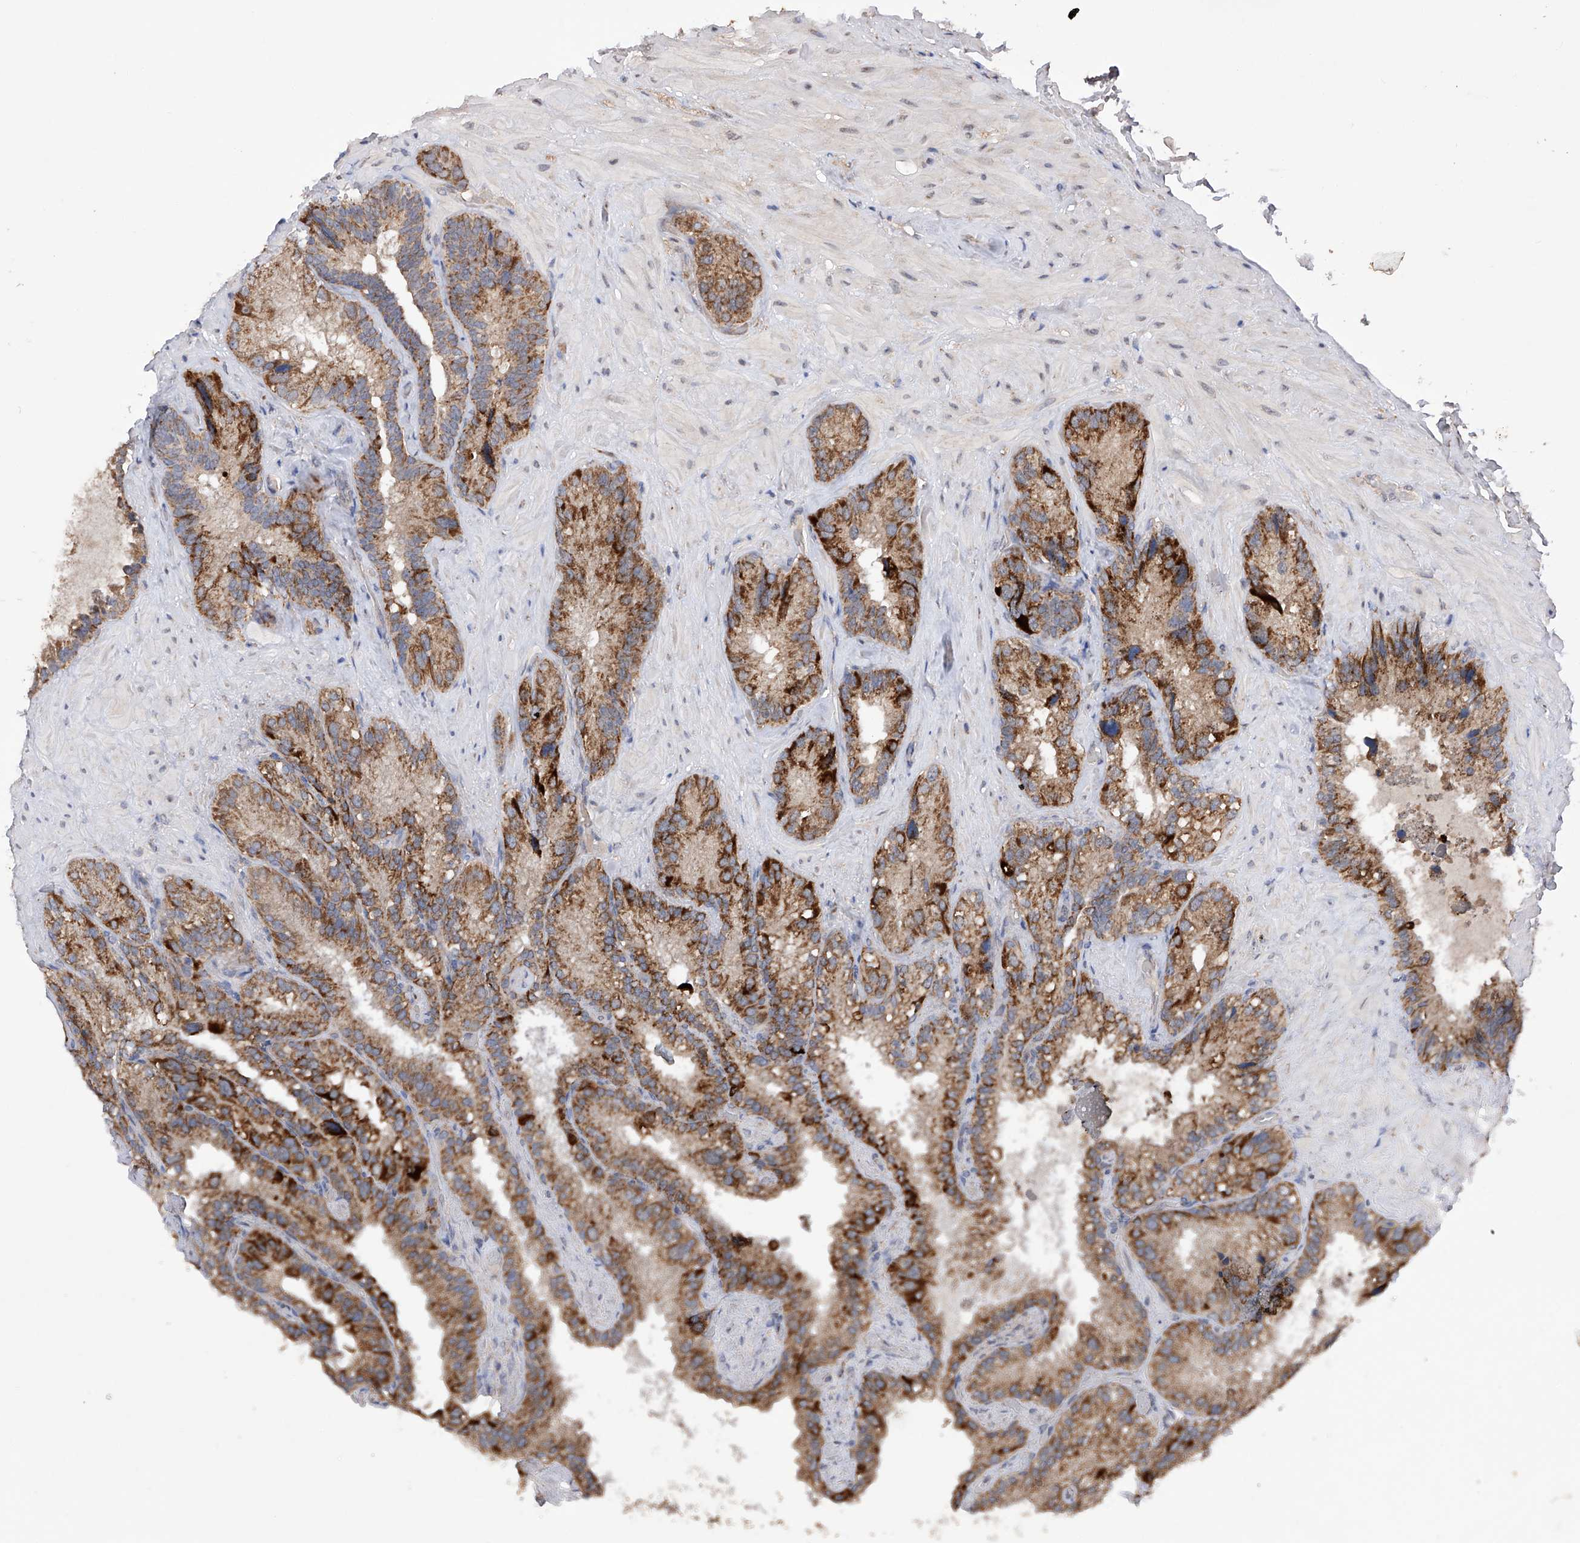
{"staining": {"intensity": "moderate", "quantity": ">75%", "location": "cytoplasmic/membranous"}, "tissue": "seminal vesicle", "cell_type": "Glandular cells", "image_type": "normal", "snomed": [{"axis": "morphology", "description": "Normal tissue, NOS"}, {"axis": "topography", "description": "Prostate"}, {"axis": "topography", "description": "Seminal veicle"}], "caption": "Immunohistochemical staining of benign human seminal vesicle reveals >75% levels of moderate cytoplasmic/membranous protein expression in approximately >75% of glandular cells. The protein is stained brown, and the nuclei are stained in blue (DAB (3,3'-diaminobenzidine) IHC with brightfield microscopy, high magnification).", "gene": "SDHAF4", "patient": {"sex": "male", "age": 68}}